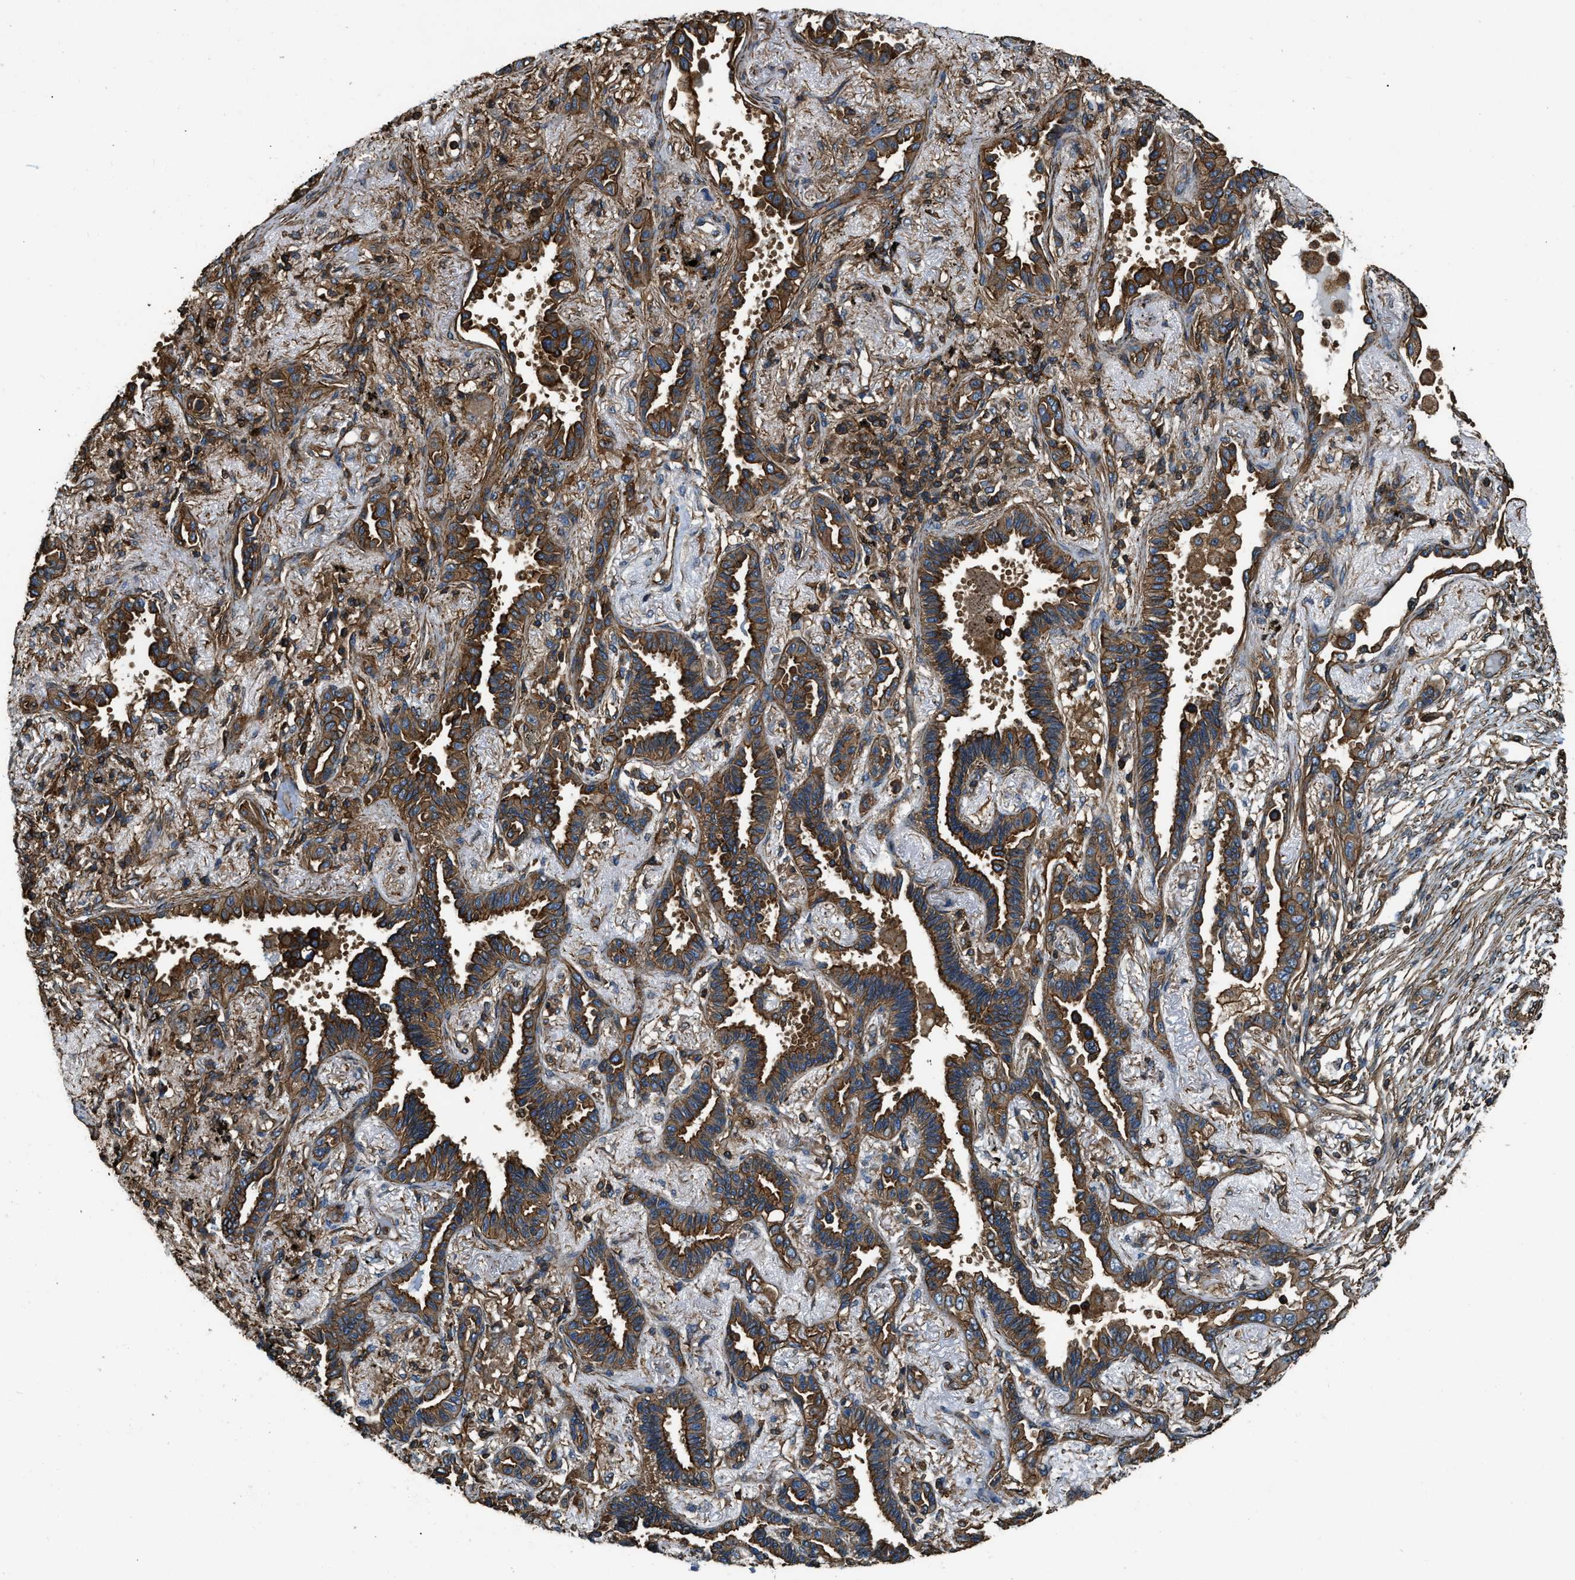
{"staining": {"intensity": "strong", "quantity": ">75%", "location": "cytoplasmic/membranous"}, "tissue": "lung cancer", "cell_type": "Tumor cells", "image_type": "cancer", "snomed": [{"axis": "morphology", "description": "Adenocarcinoma, NOS"}, {"axis": "topography", "description": "Lung"}], "caption": "Immunohistochemistry (DAB) staining of human lung cancer exhibits strong cytoplasmic/membranous protein expression in approximately >75% of tumor cells.", "gene": "YARS1", "patient": {"sex": "male", "age": 59}}